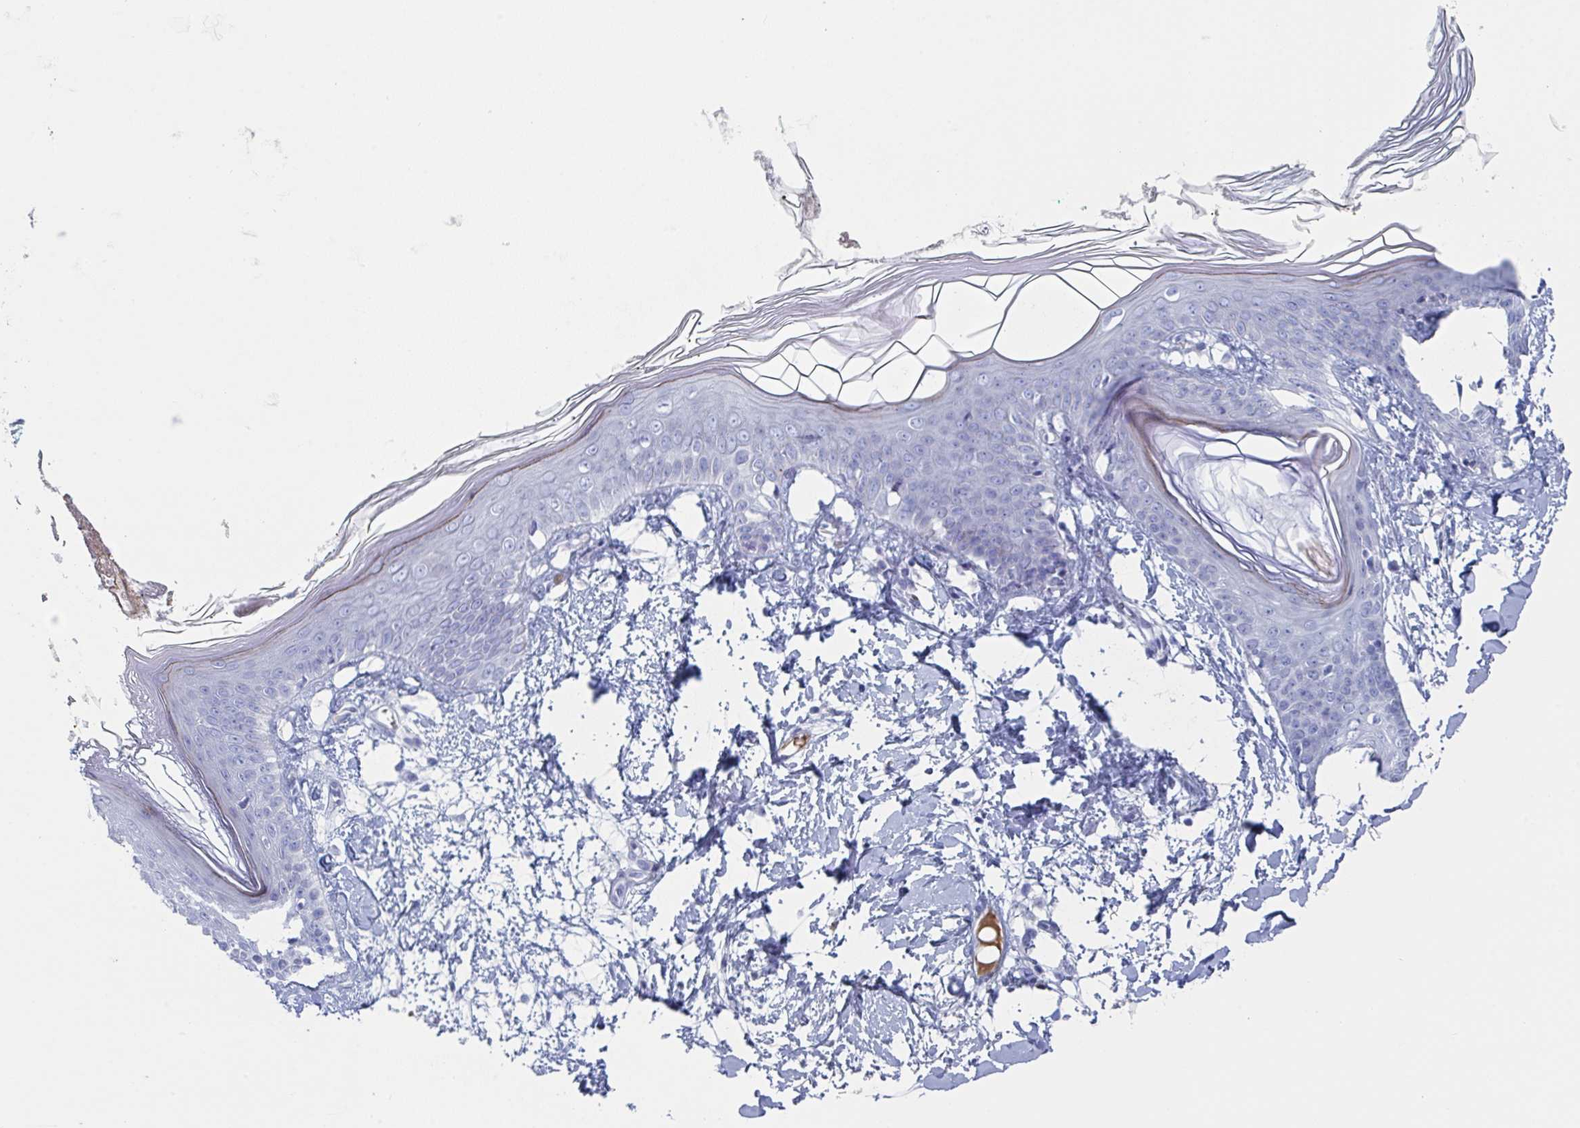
{"staining": {"intensity": "negative", "quantity": "none", "location": "none"}, "tissue": "skin", "cell_type": "Fibroblasts", "image_type": "normal", "snomed": [{"axis": "morphology", "description": "Normal tissue, NOS"}, {"axis": "topography", "description": "Skin"}], "caption": "IHC image of benign skin: human skin stained with DAB displays no significant protein staining in fibroblasts. (DAB immunohistochemistry (IHC), high magnification).", "gene": "NT5C3B", "patient": {"sex": "female", "age": 34}}